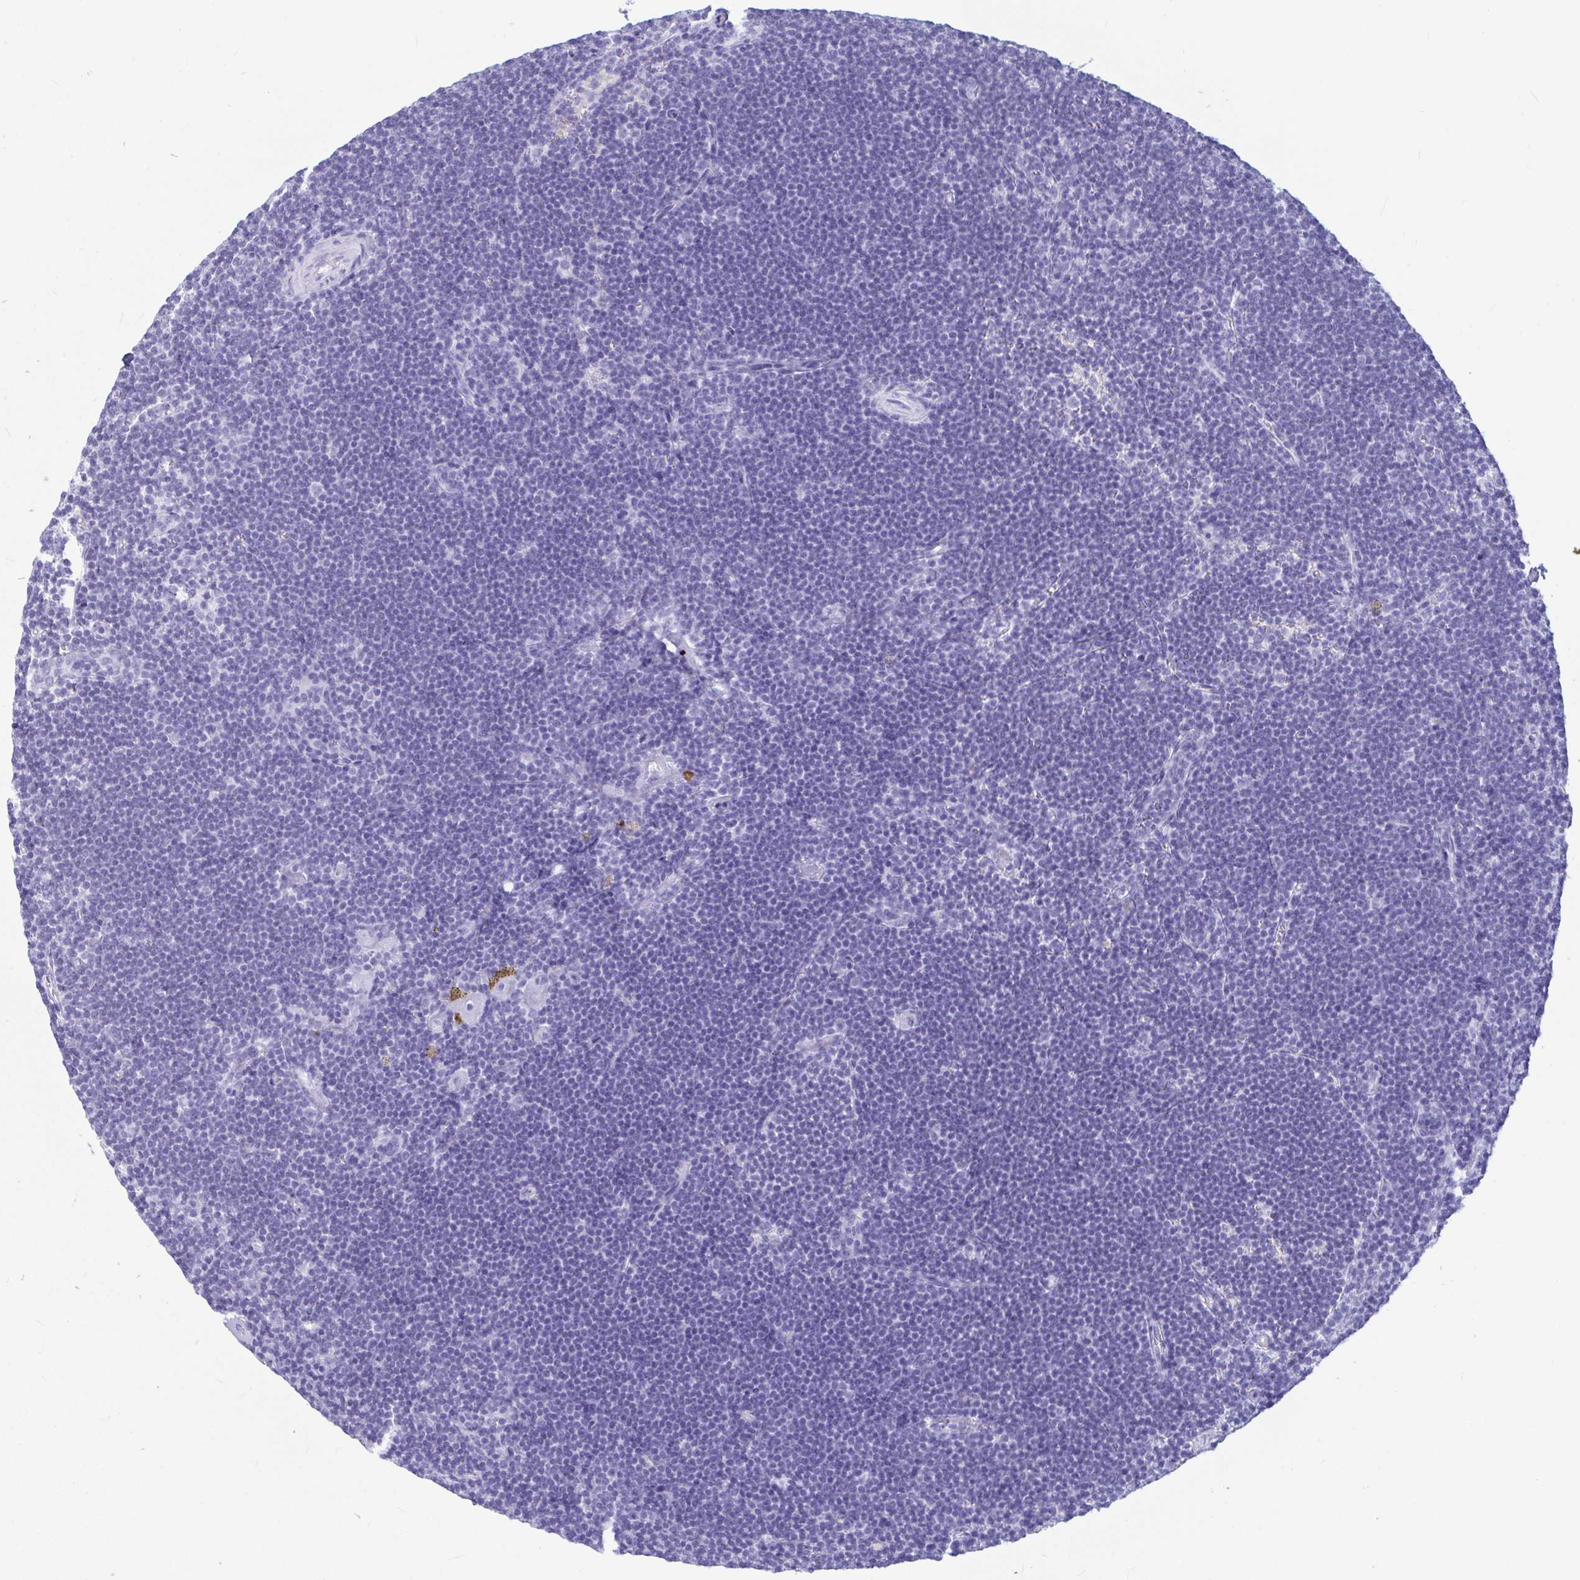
{"staining": {"intensity": "negative", "quantity": "none", "location": "none"}, "tissue": "lymphoma", "cell_type": "Tumor cells", "image_type": "cancer", "snomed": [{"axis": "morphology", "description": "Malignant lymphoma, non-Hodgkin's type, Low grade"}, {"axis": "topography", "description": "Lymph node"}], "caption": "A histopathology image of human low-grade malignant lymphoma, non-Hodgkin's type is negative for staining in tumor cells.", "gene": "OR5J2", "patient": {"sex": "female", "age": 73}}